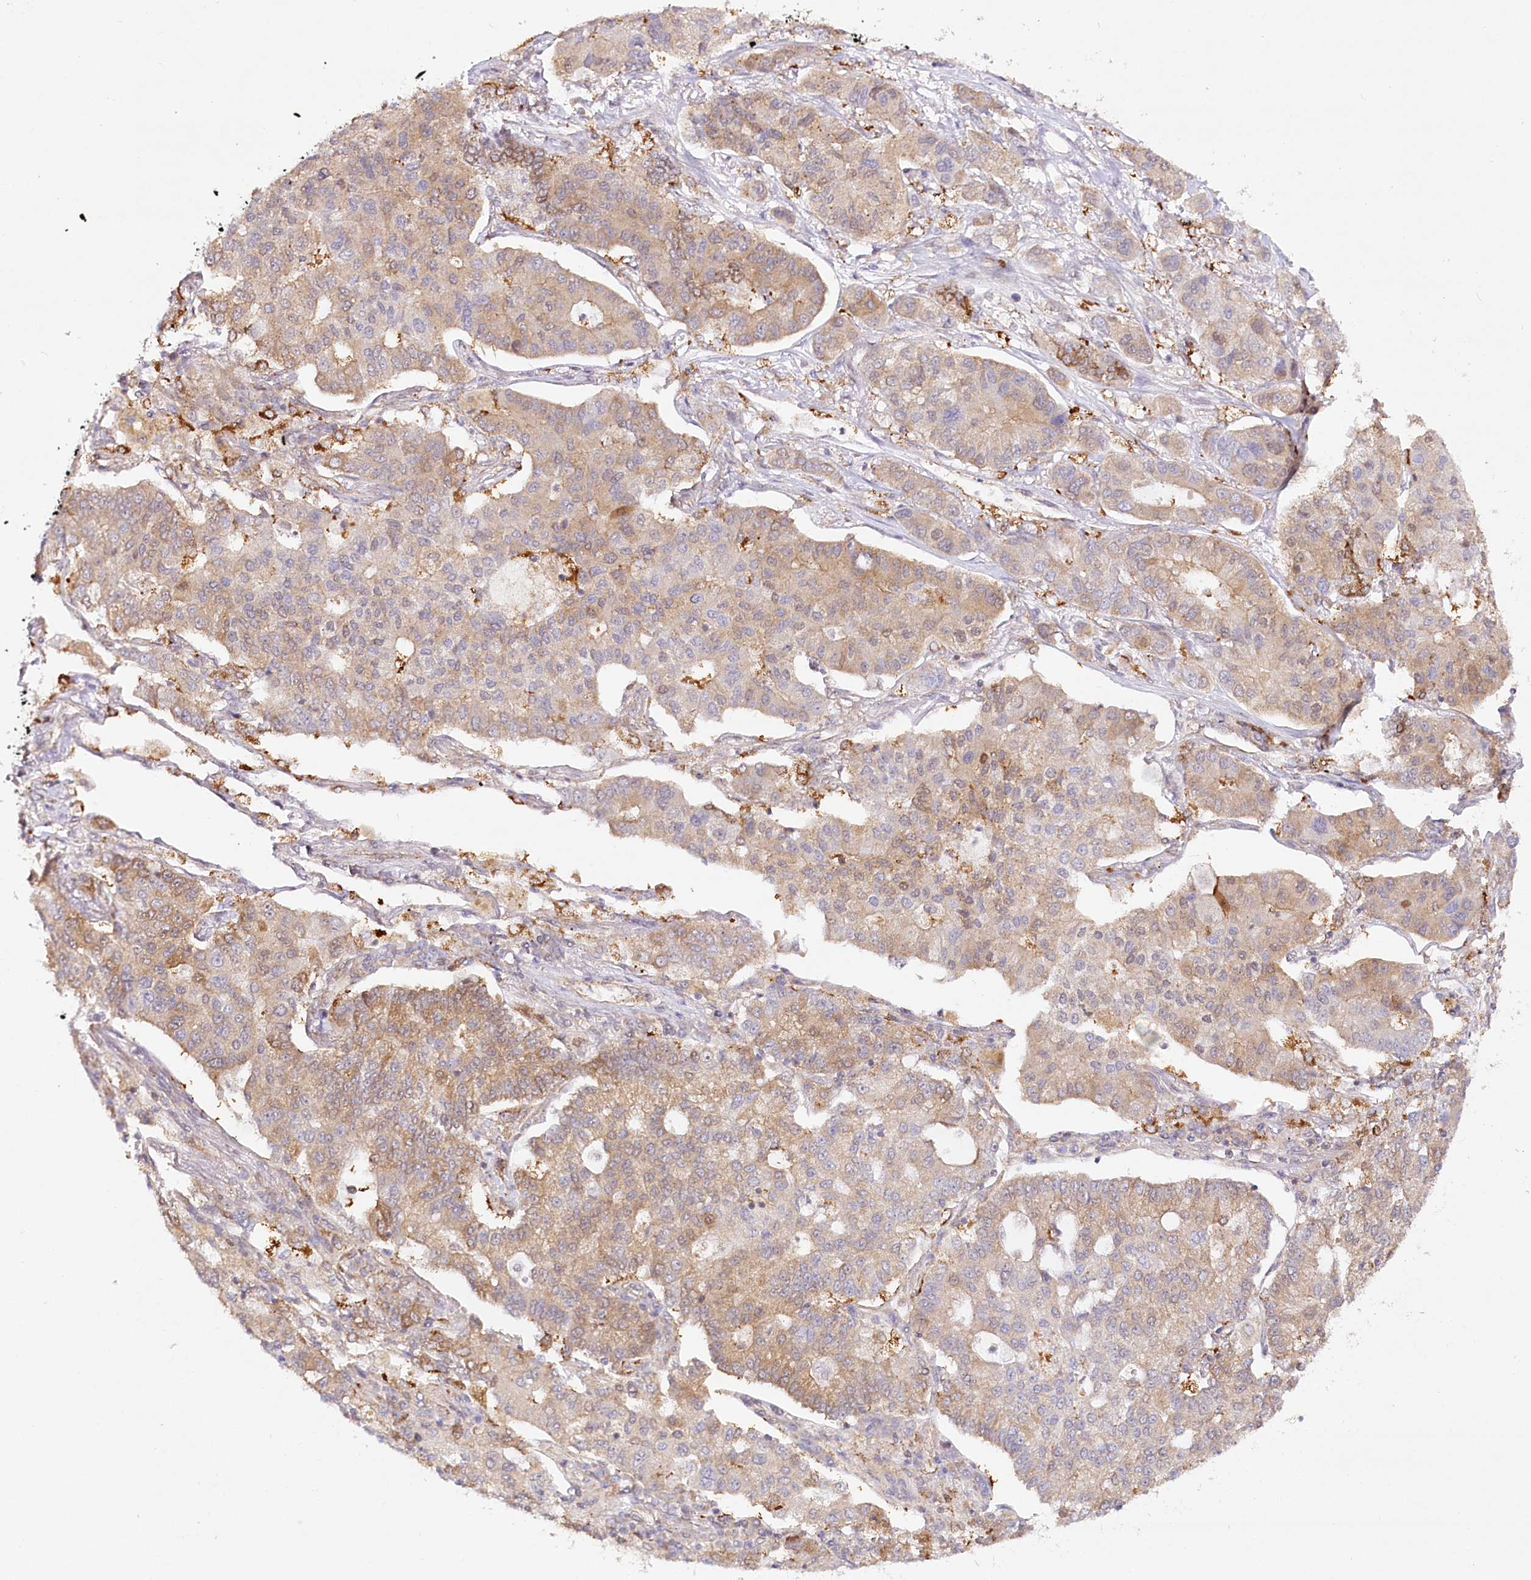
{"staining": {"intensity": "weak", "quantity": ">75%", "location": "cytoplasmic/membranous"}, "tissue": "lung cancer", "cell_type": "Tumor cells", "image_type": "cancer", "snomed": [{"axis": "morphology", "description": "Adenocarcinoma, NOS"}, {"axis": "topography", "description": "Lung"}], "caption": "Human lung cancer (adenocarcinoma) stained for a protein (brown) shows weak cytoplasmic/membranous positive expression in about >75% of tumor cells.", "gene": "INPP4B", "patient": {"sex": "male", "age": 49}}